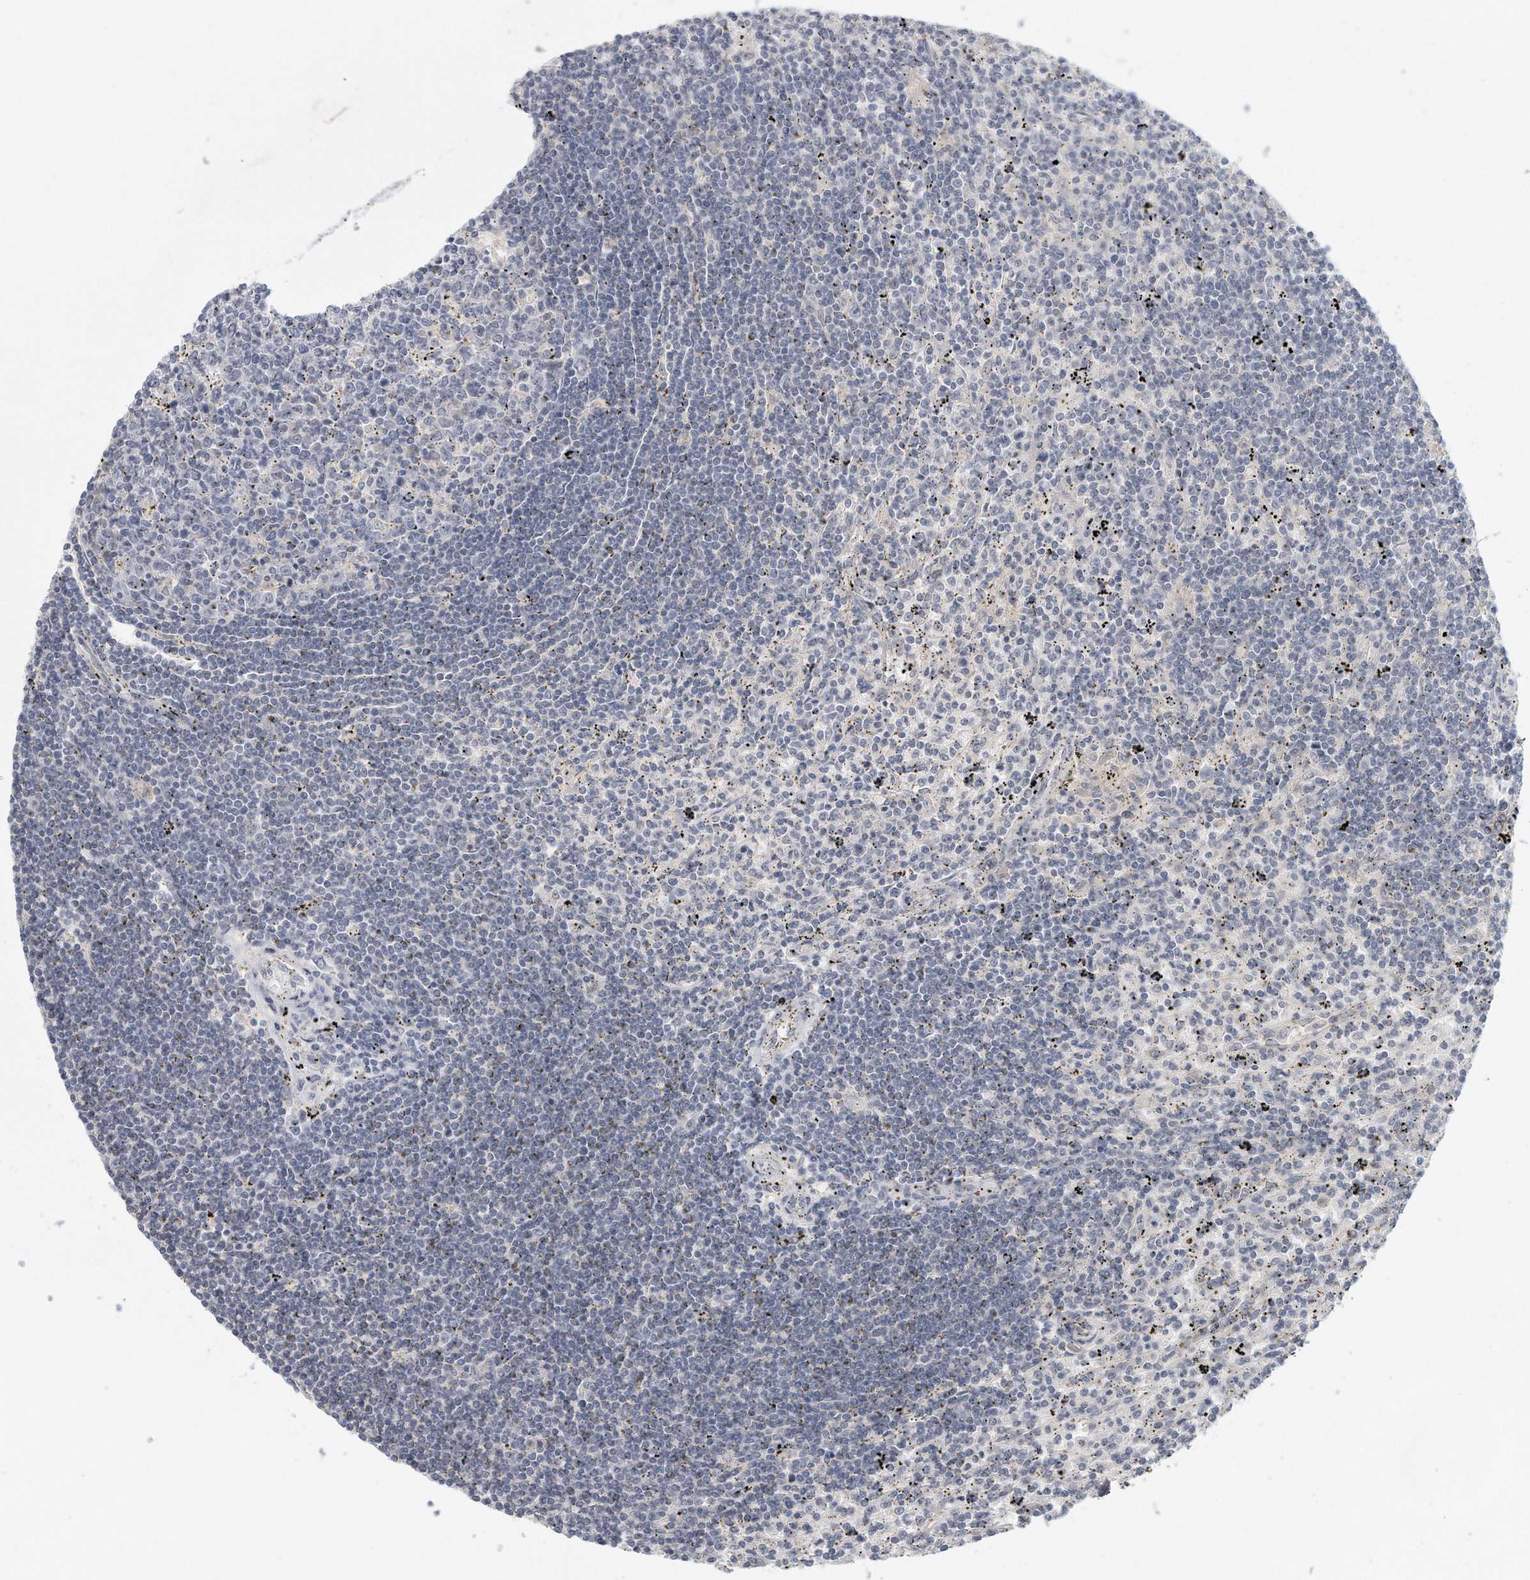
{"staining": {"intensity": "negative", "quantity": "none", "location": "none"}, "tissue": "lymphoma", "cell_type": "Tumor cells", "image_type": "cancer", "snomed": [{"axis": "morphology", "description": "Malignant lymphoma, non-Hodgkin's type, Low grade"}, {"axis": "topography", "description": "Spleen"}], "caption": "A micrograph of human low-grade malignant lymphoma, non-Hodgkin's type is negative for staining in tumor cells.", "gene": "DDX43", "patient": {"sex": "male", "age": 76}}